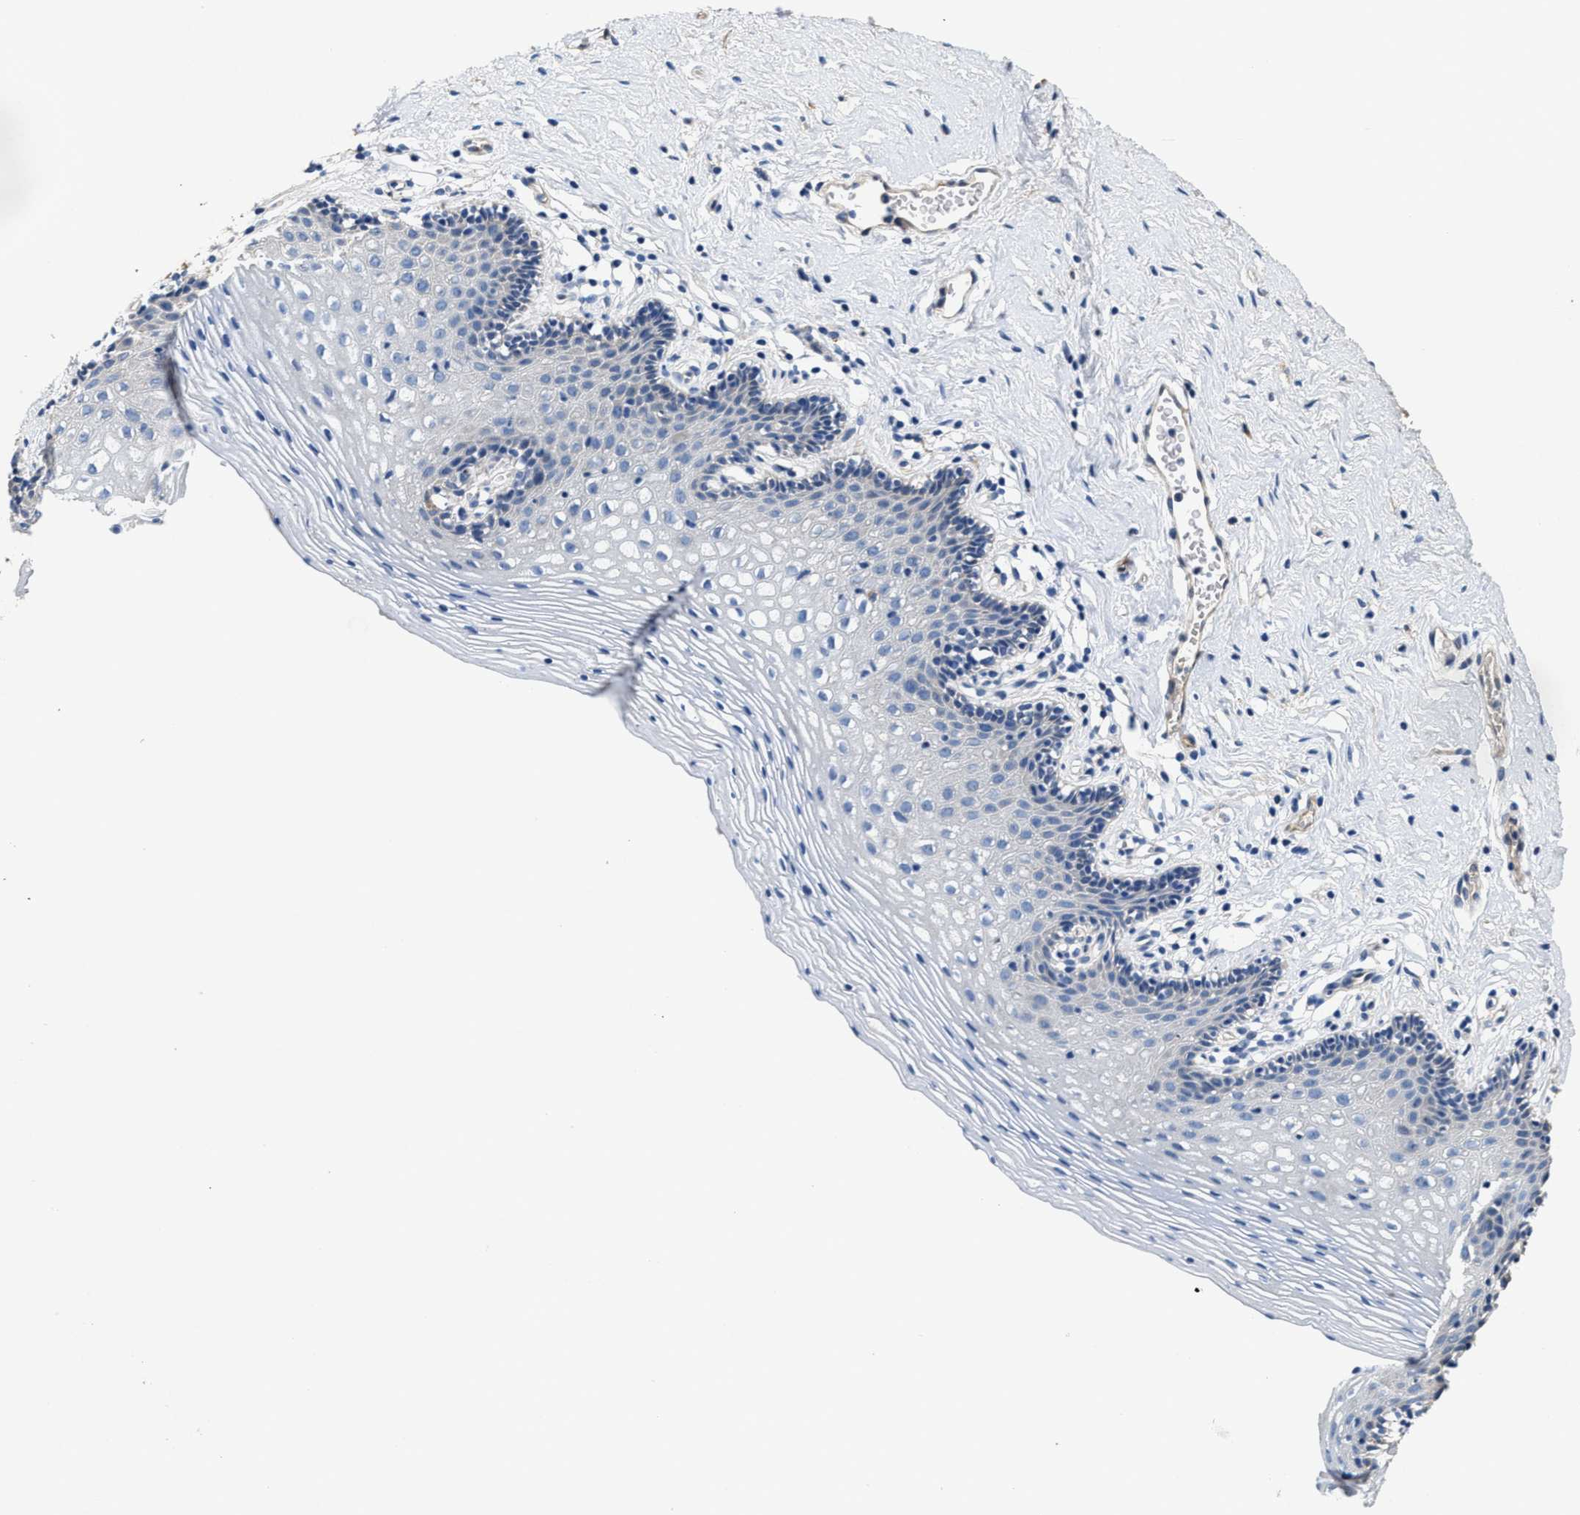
{"staining": {"intensity": "negative", "quantity": "none", "location": "none"}, "tissue": "vagina", "cell_type": "Squamous epithelial cells", "image_type": "normal", "snomed": [{"axis": "morphology", "description": "Normal tissue, NOS"}, {"axis": "topography", "description": "Vagina"}], "caption": "Immunohistochemistry histopathology image of unremarkable vagina: vagina stained with DAB displays no significant protein expression in squamous epithelial cells.", "gene": "PEG10", "patient": {"sex": "female", "age": 32}}